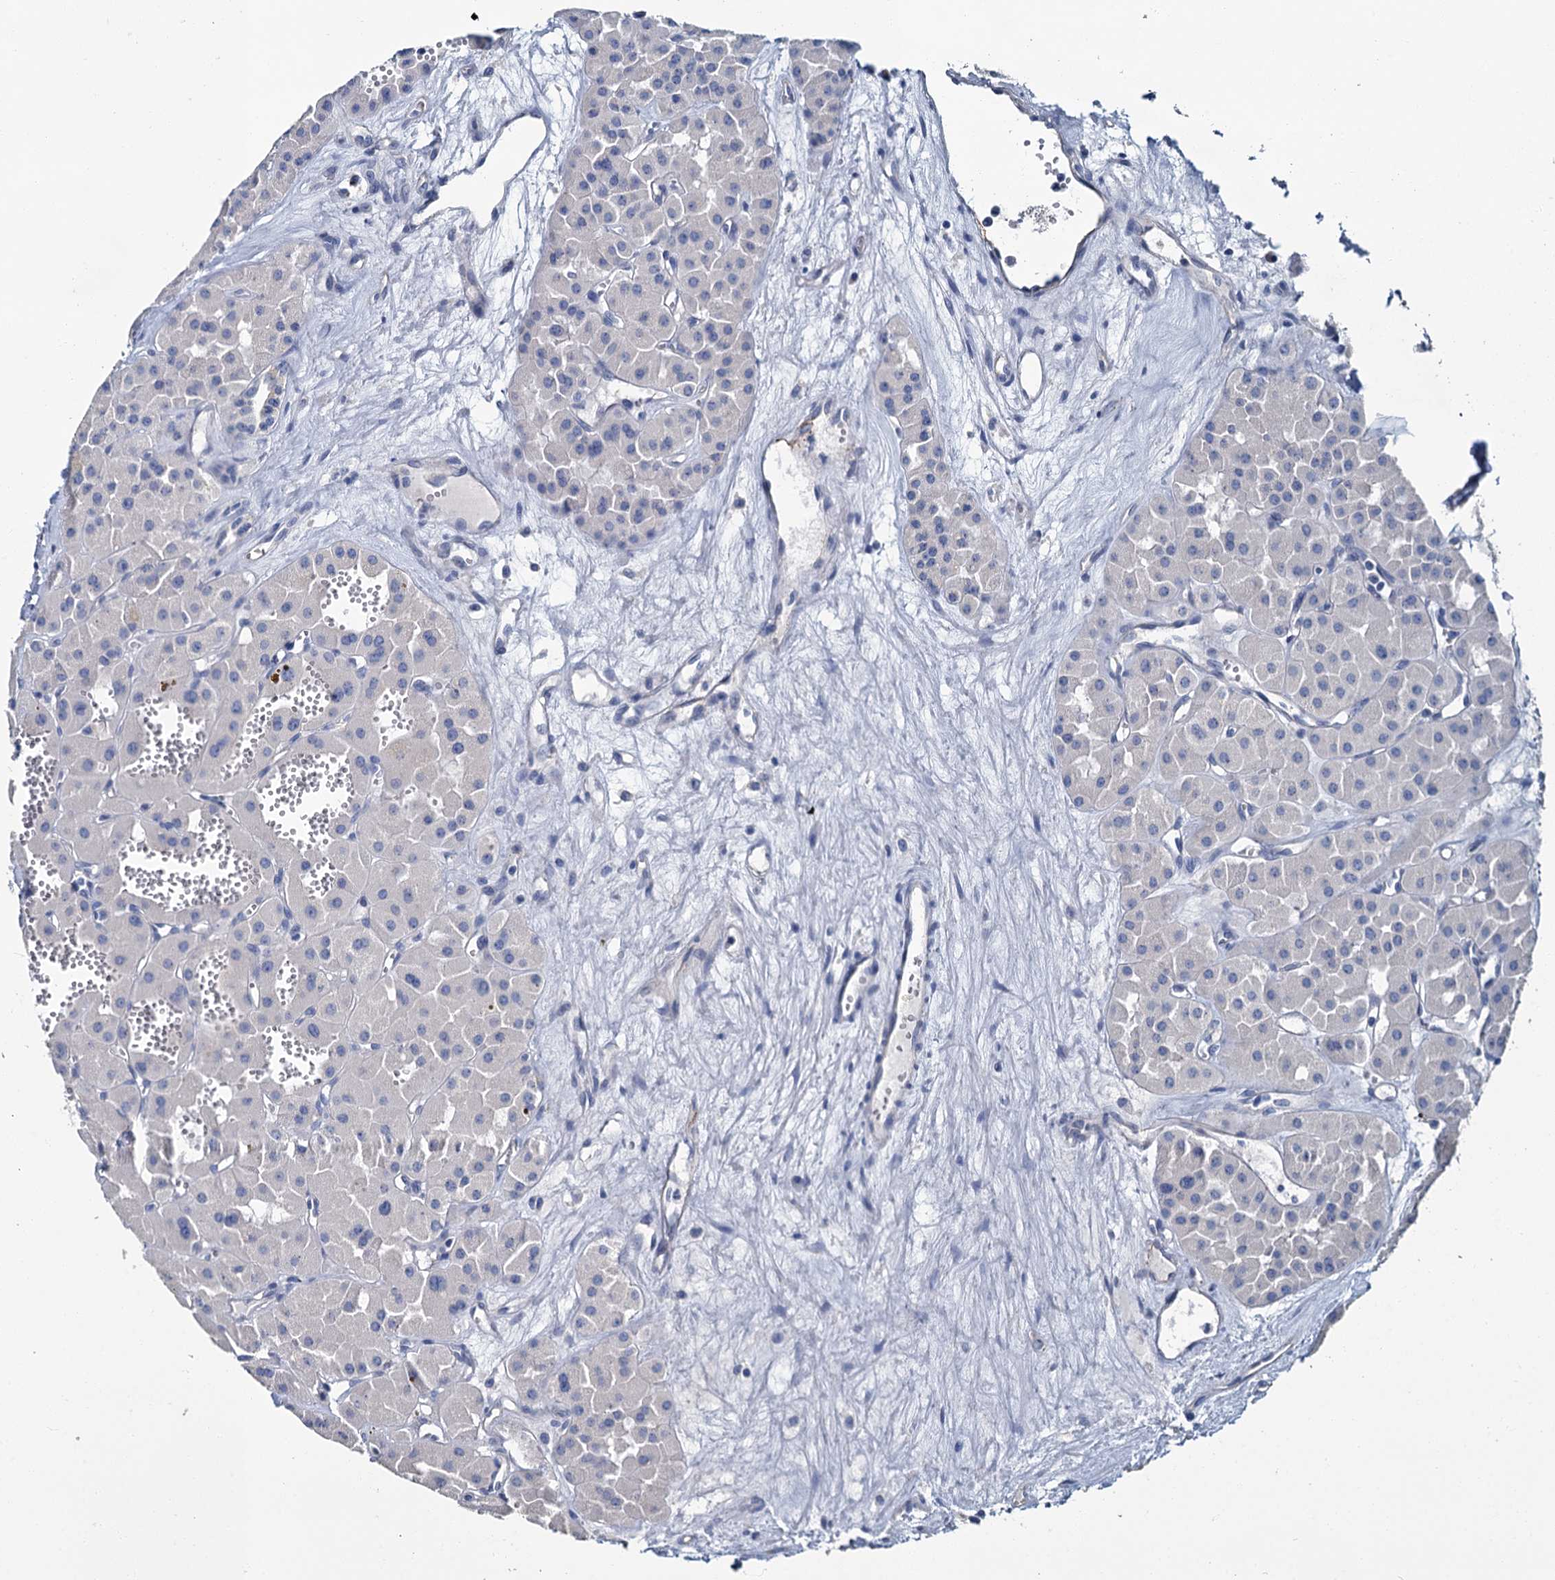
{"staining": {"intensity": "negative", "quantity": "none", "location": "none"}, "tissue": "renal cancer", "cell_type": "Tumor cells", "image_type": "cancer", "snomed": [{"axis": "morphology", "description": "Carcinoma, NOS"}, {"axis": "topography", "description": "Kidney"}], "caption": "Tumor cells are negative for brown protein staining in renal cancer.", "gene": "SNCB", "patient": {"sex": "female", "age": 75}}